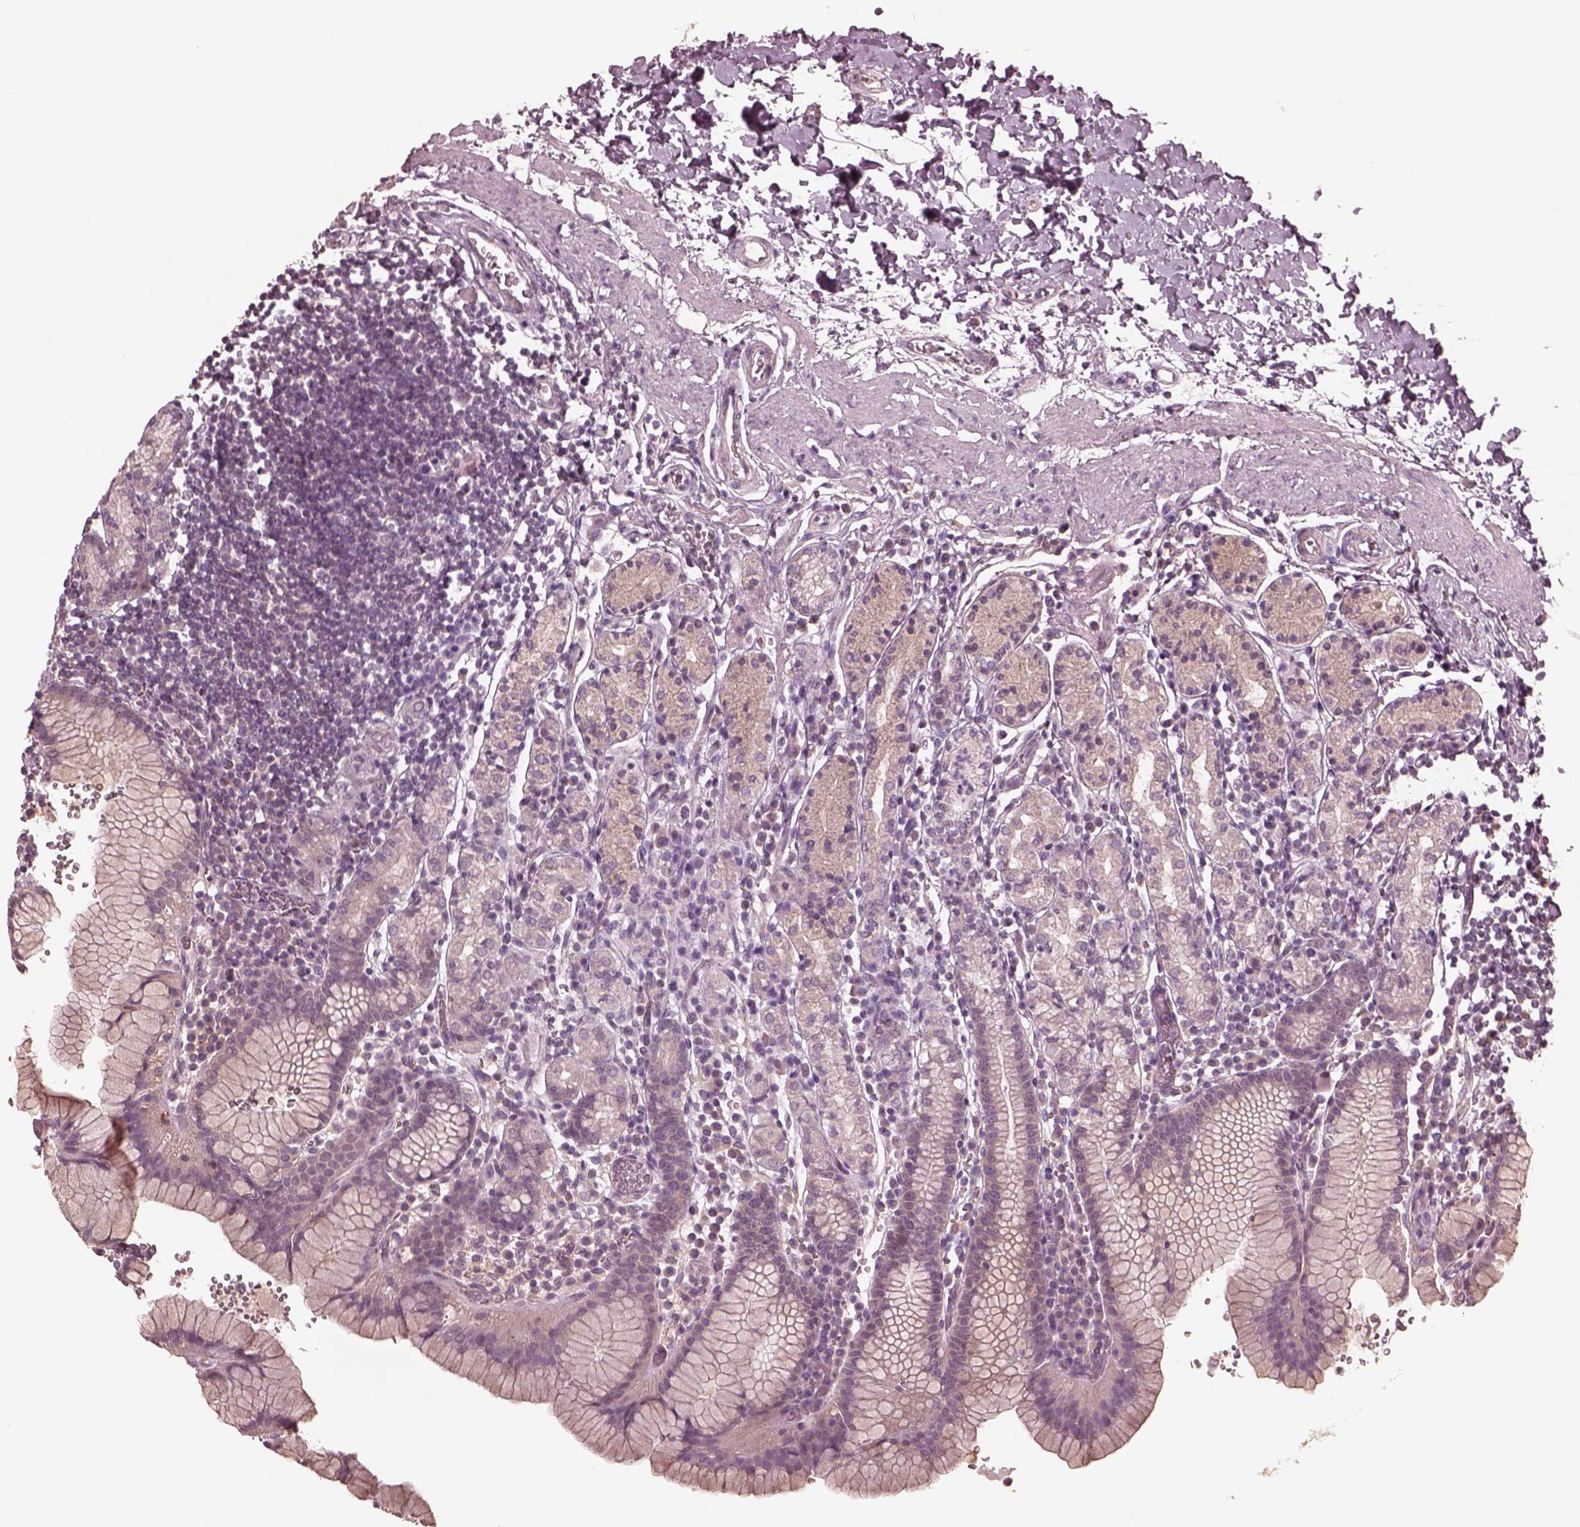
{"staining": {"intensity": "negative", "quantity": "none", "location": "none"}, "tissue": "stomach", "cell_type": "Glandular cells", "image_type": "normal", "snomed": [{"axis": "morphology", "description": "Normal tissue, NOS"}, {"axis": "topography", "description": "Stomach, upper"}, {"axis": "topography", "description": "Stomach"}], "caption": "Photomicrograph shows no significant protein positivity in glandular cells of normal stomach. The staining was performed using DAB (3,3'-diaminobenzidine) to visualize the protein expression in brown, while the nuclei were stained in blue with hematoxylin (Magnification: 20x).", "gene": "VWA5B1", "patient": {"sex": "male", "age": 62}}